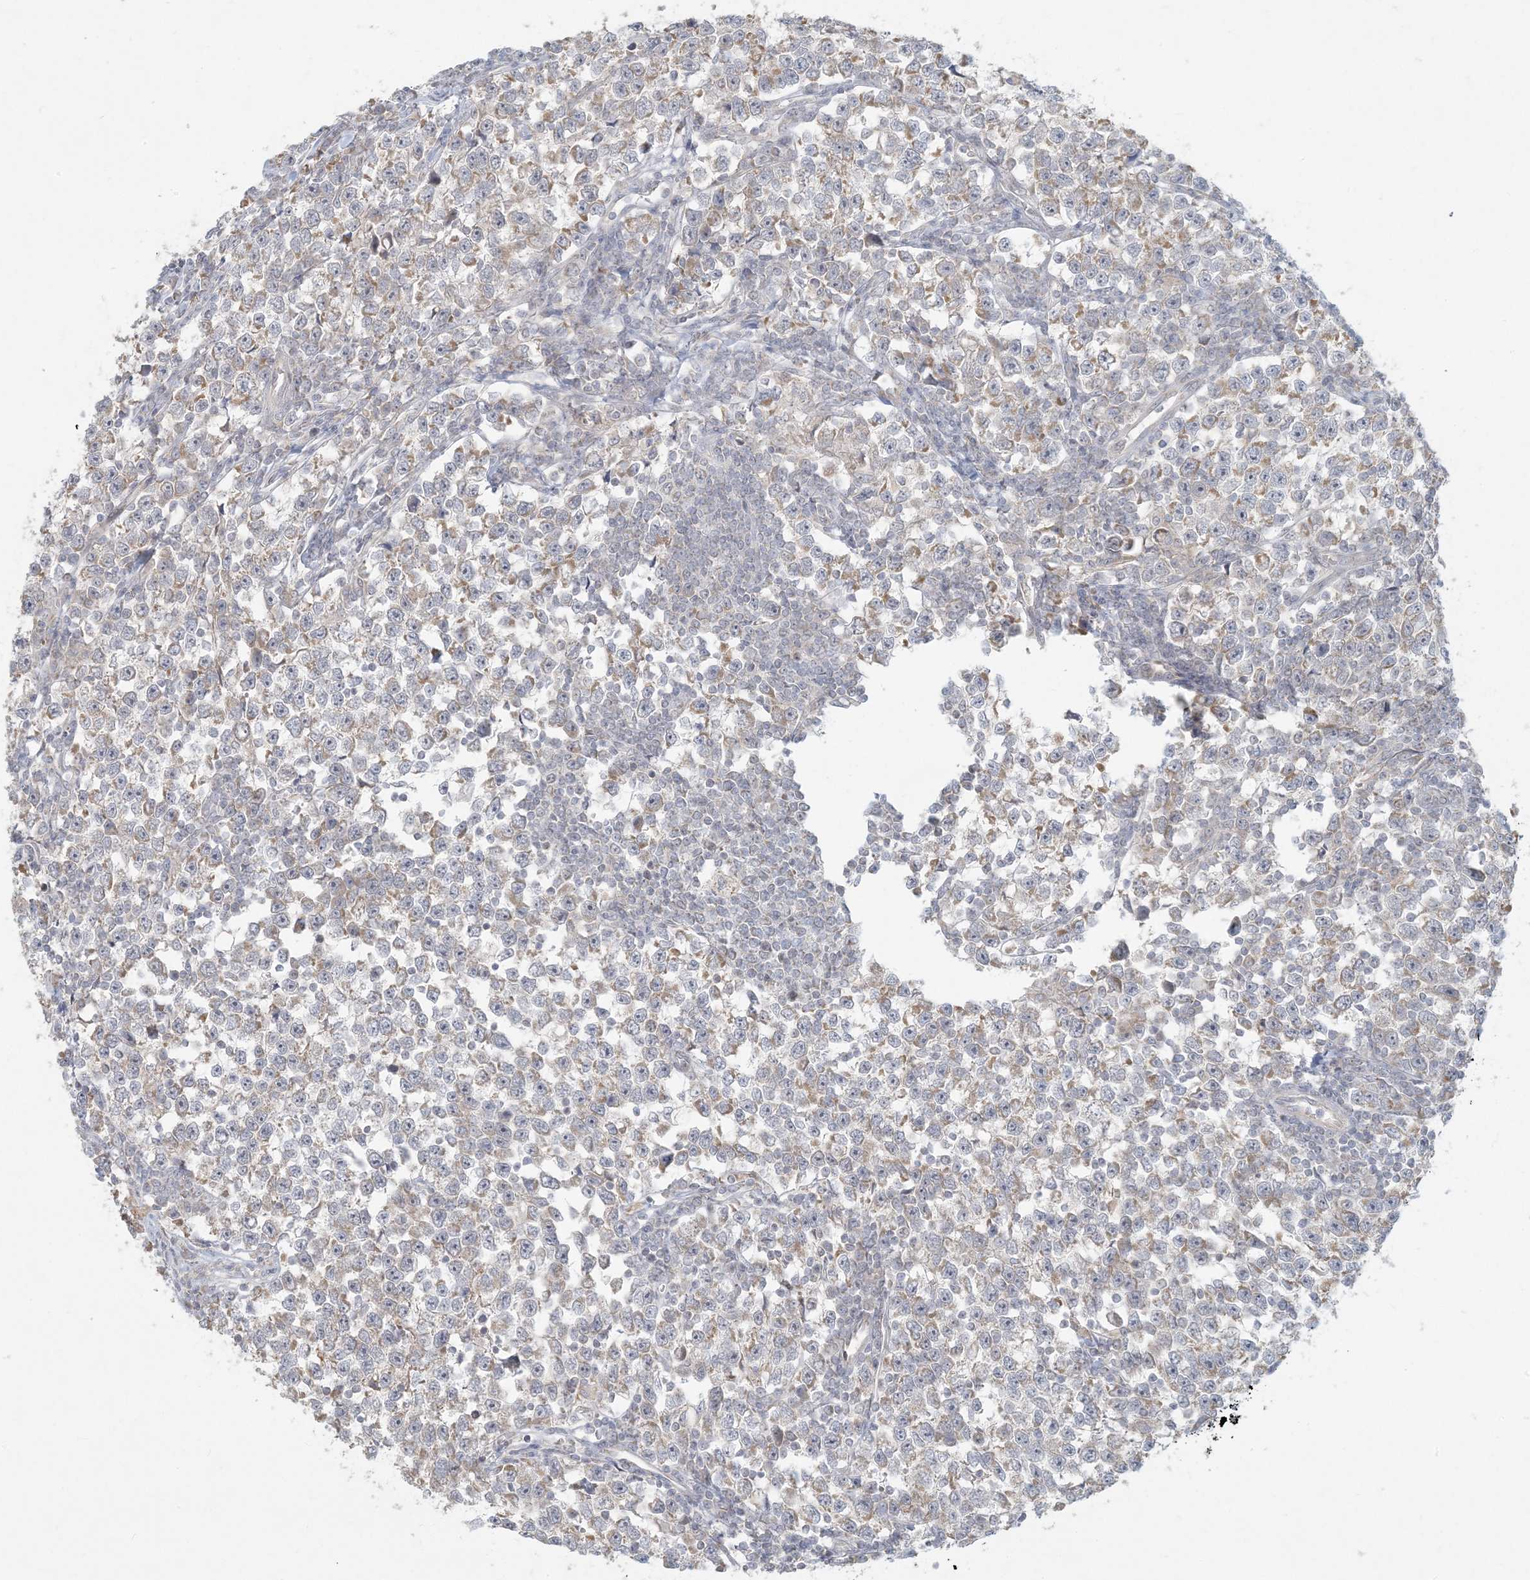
{"staining": {"intensity": "weak", "quantity": "25%-75%", "location": "cytoplasmic/membranous"}, "tissue": "testis cancer", "cell_type": "Tumor cells", "image_type": "cancer", "snomed": [{"axis": "morphology", "description": "Normal tissue, NOS"}, {"axis": "morphology", "description": "Seminoma, NOS"}, {"axis": "topography", "description": "Testis"}], "caption": "Immunohistochemistry (IHC) (DAB) staining of human seminoma (testis) shows weak cytoplasmic/membranous protein positivity in about 25%-75% of tumor cells.", "gene": "MCAT", "patient": {"sex": "male", "age": 43}}